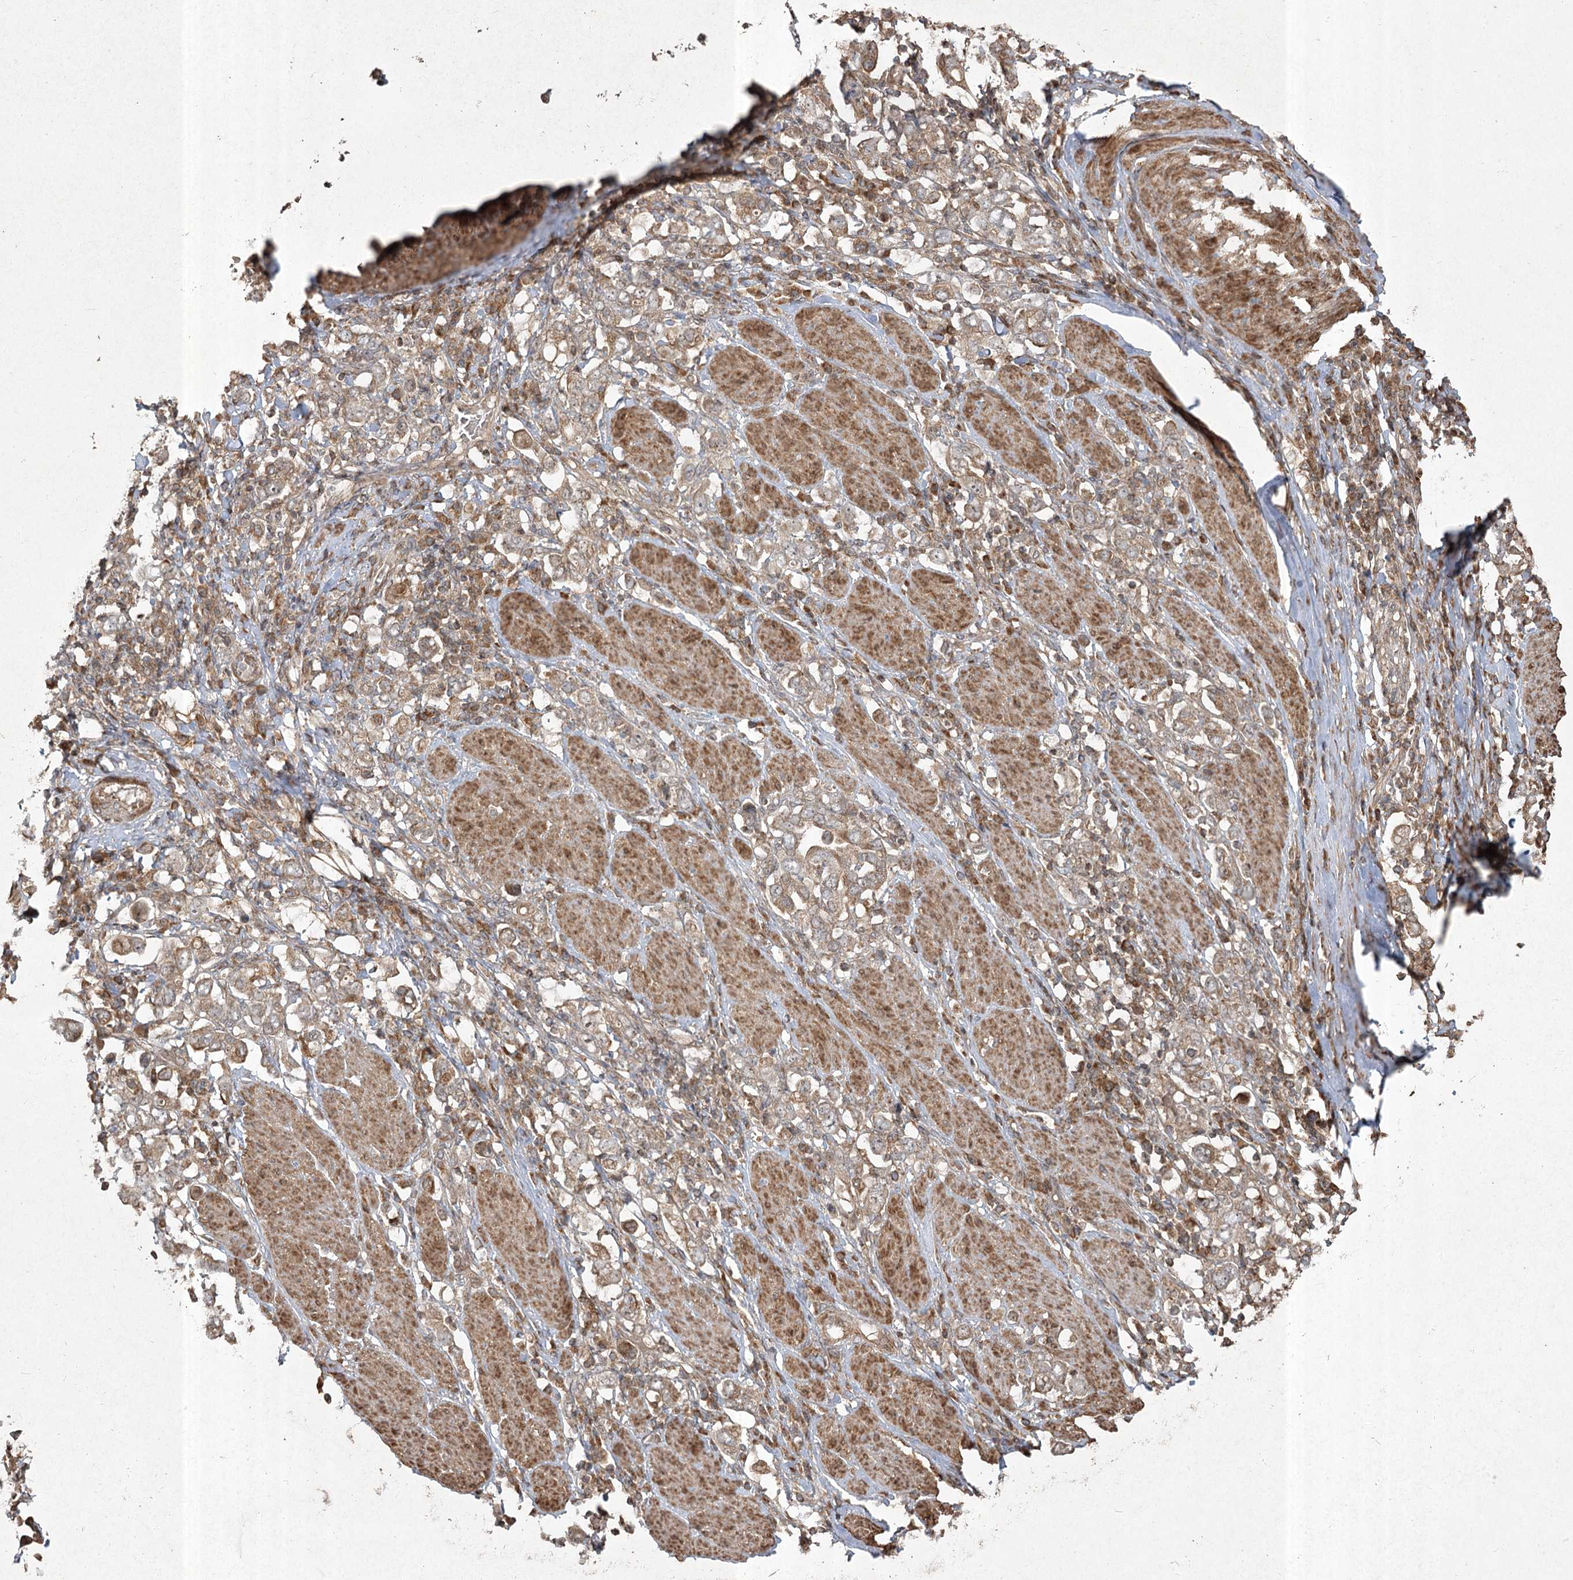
{"staining": {"intensity": "weak", "quantity": ">75%", "location": "cytoplasmic/membranous"}, "tissue": "stomach cancer", "cell_type": "Tumor cells", "image_type": "cancer", "snomed": [{"axis": "morphology", "description": "Adenocarcinoma, NOS"}, {"axis": "topography", "description": "Stomach, upper"}], "caption": "DAB (3,3'-diaminobenzidine) immunohistochemical staining of human adenocarcinoma (stomach) exhibits weak cytoplasmic/membranous protein positivity in approximately >75% of tumor cells.", "gene": "CPLANE1", "patient": {"sex": "male", "age": 62}}